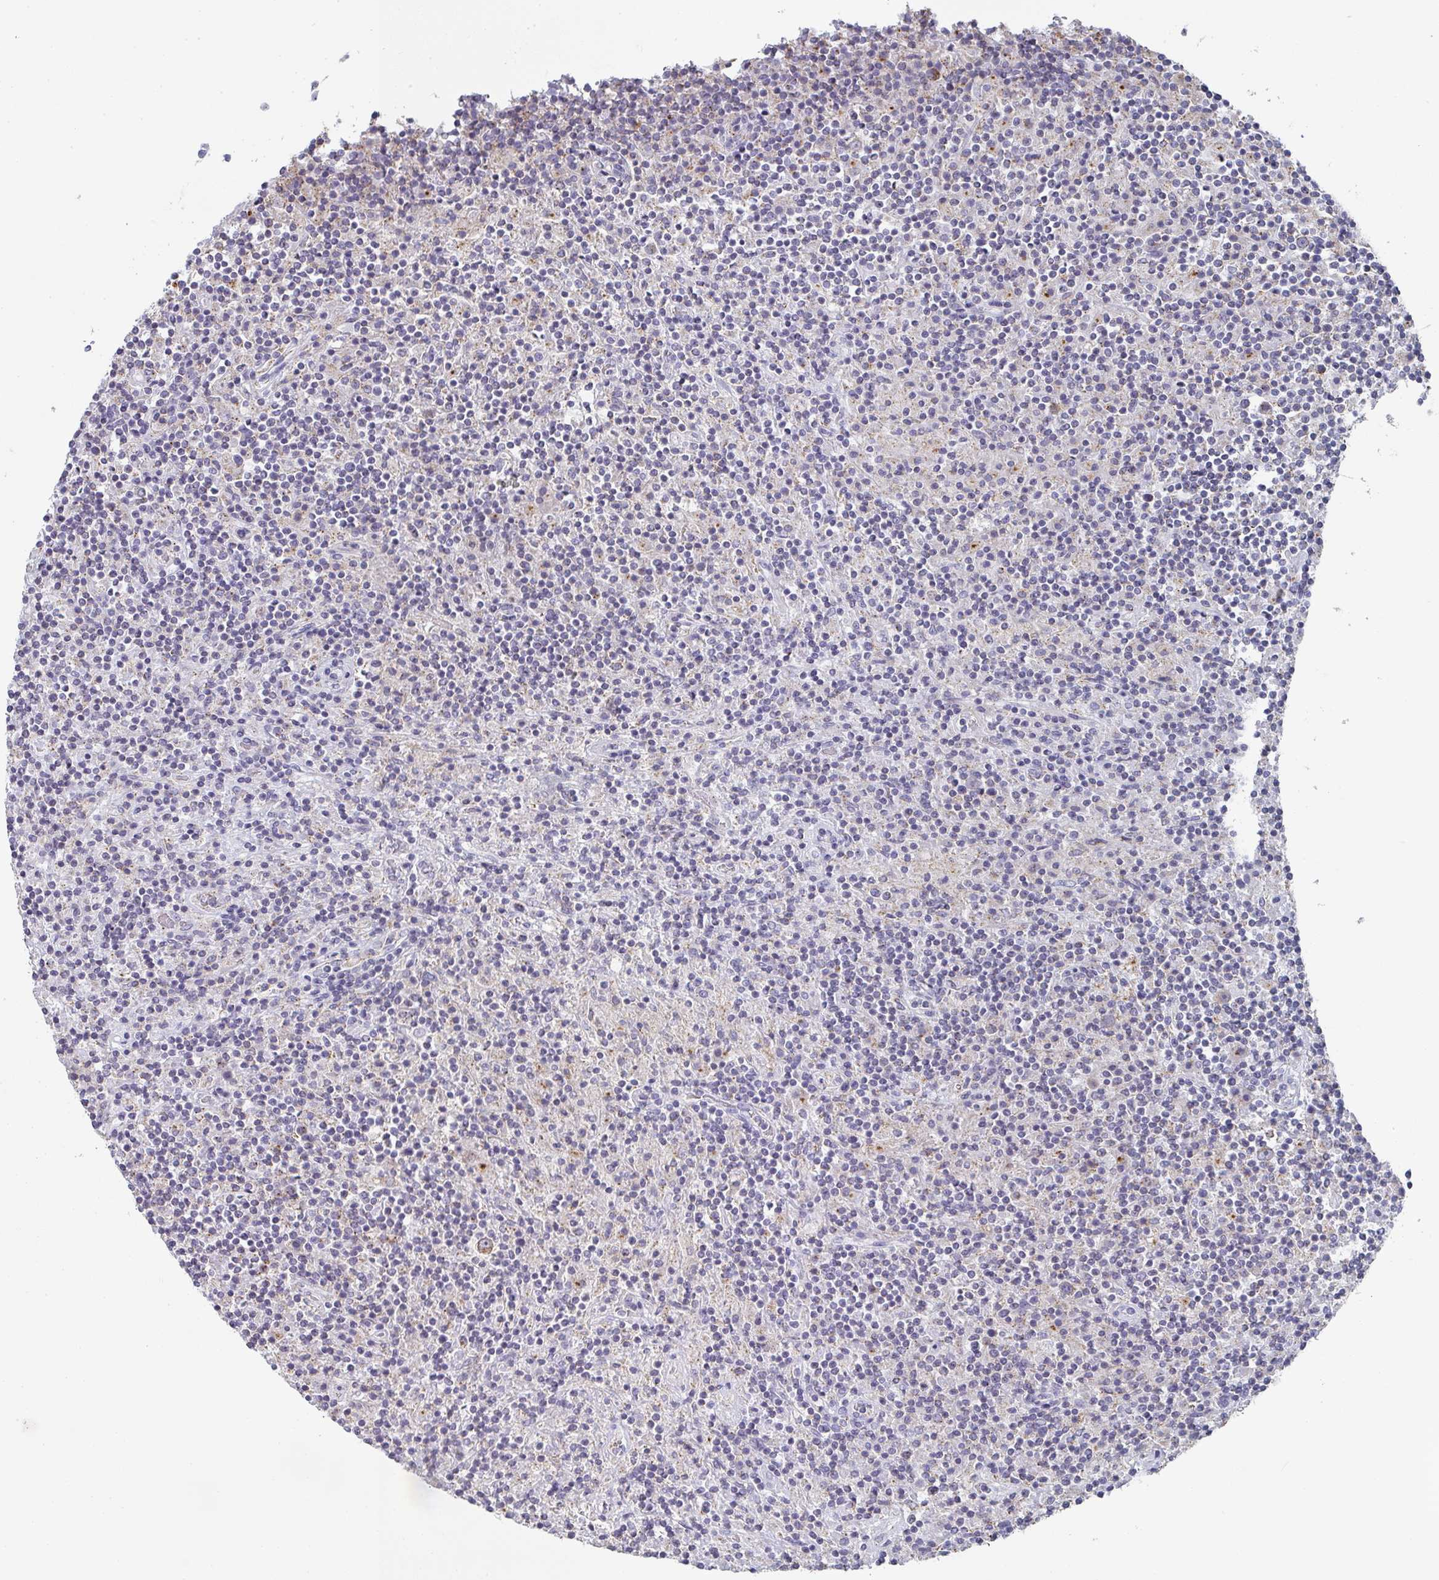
{"staining": {"intensity": "moderate", "quantity": "25%-75%", "location": "cytoplasmic/membranous"}, "tissue": "lymphoma", "cell_type": "Tumor cells", "image_type": "cancer", "snomed": [{"axis": "morphology", "description": "Hodgkin's disease, NOS"}, {"axis": "topography", "description": "Lymph node"}], "caption": "Protein staining exhibits moderate cytoplasmic/membranous expression in about 25%-75% of tumor cells in Hodgkin's disease.", "gene": "CHMP5", "patient": {"sex": "male", "age": 70}}